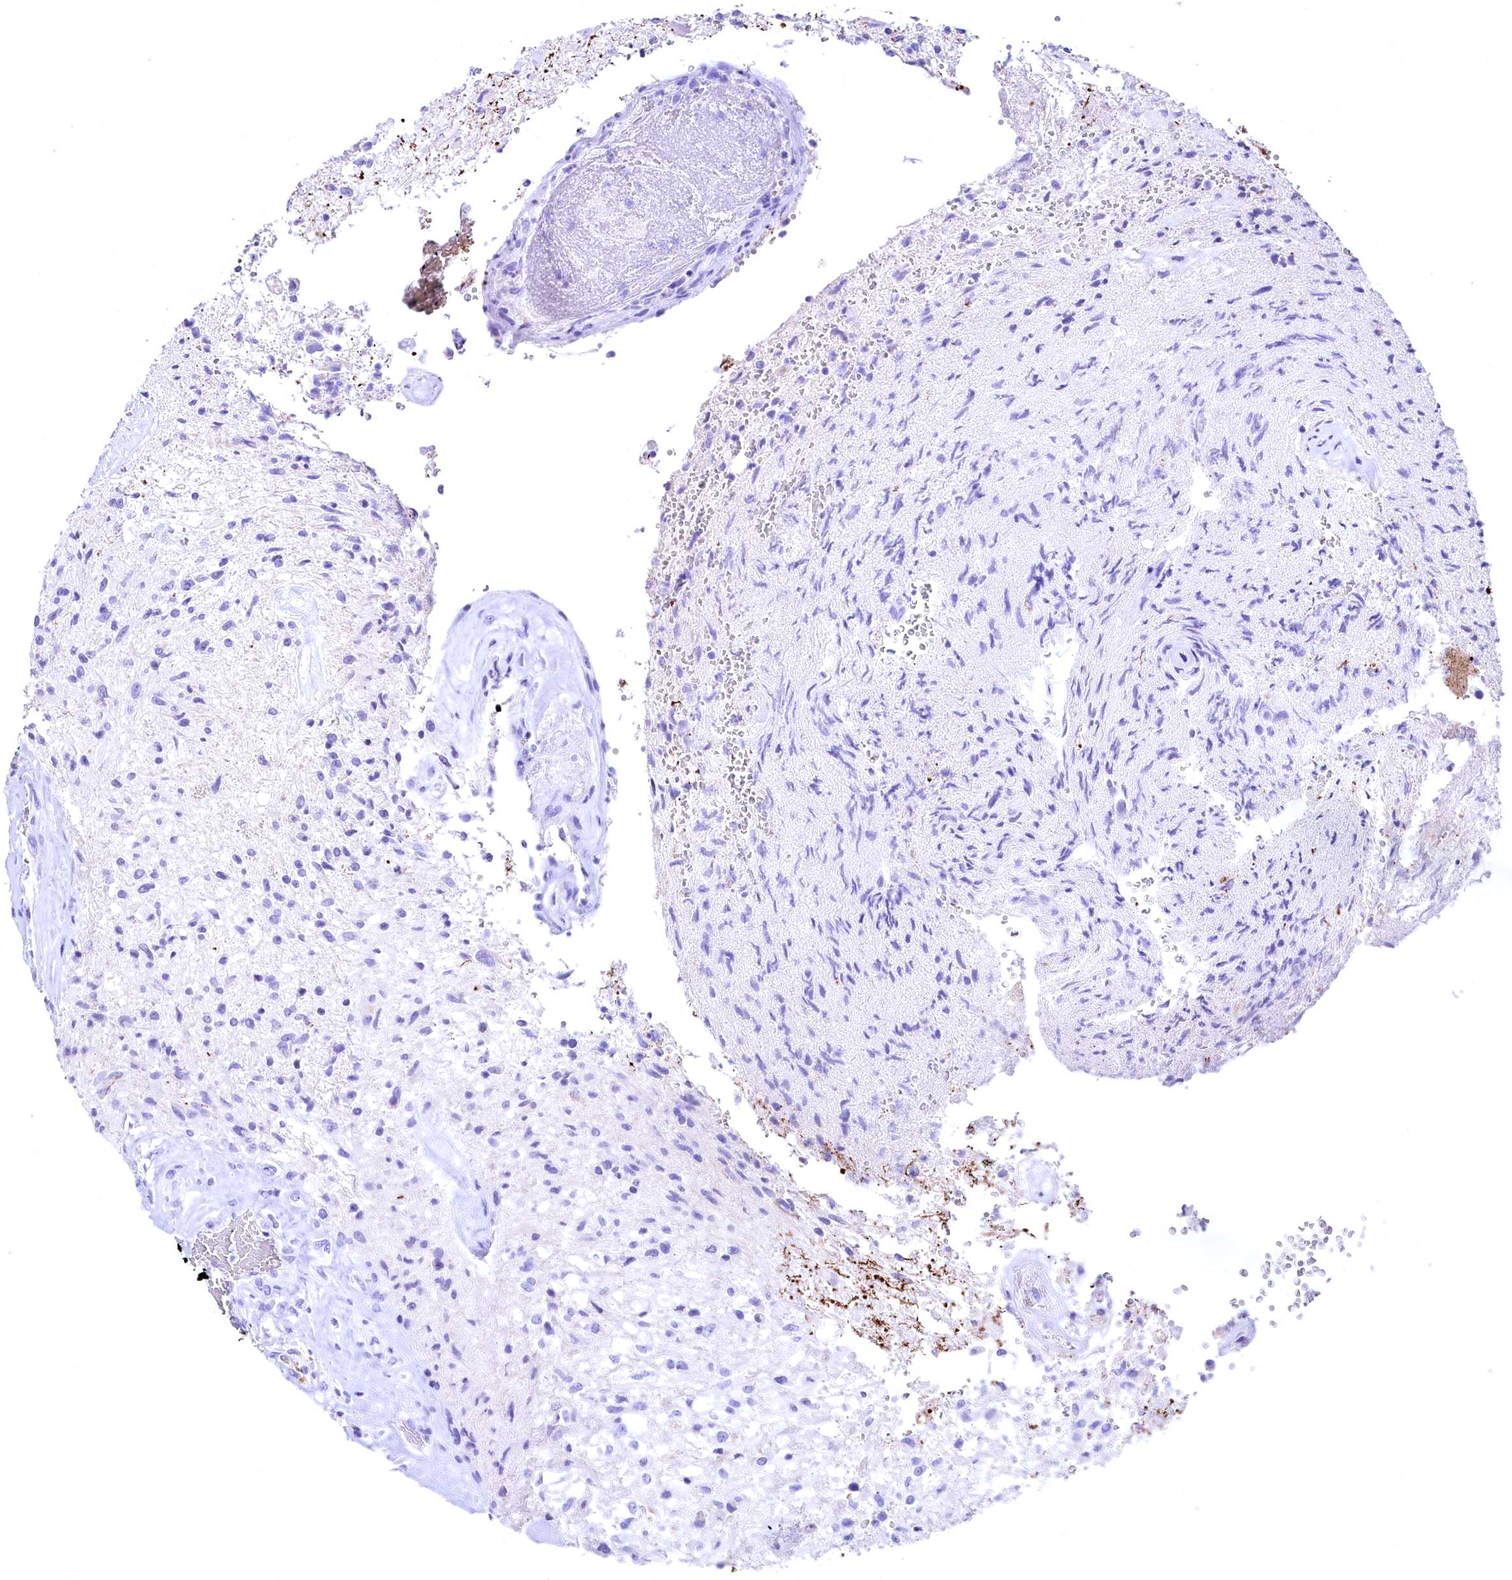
{"staining": {"intensity": "negative", "quantity": "none", "location": "none"}, "tissue": "glioma", "cell_type": "Tumor cells", "image_type": "cancer", "snomed": [{"axis": "morphology", "description": "Glioma, malignant, High grade"}, {"axis": "topography", "description": "Brain"}], "caption": "Immunohistochemistry photomicrograph of human malignant glioma (high-grade) stained for a protein (brown), which exhibits no staining in tumor cells.", "gene": "SKIDA1", "patient": {"sex": "male", "age": 56}}